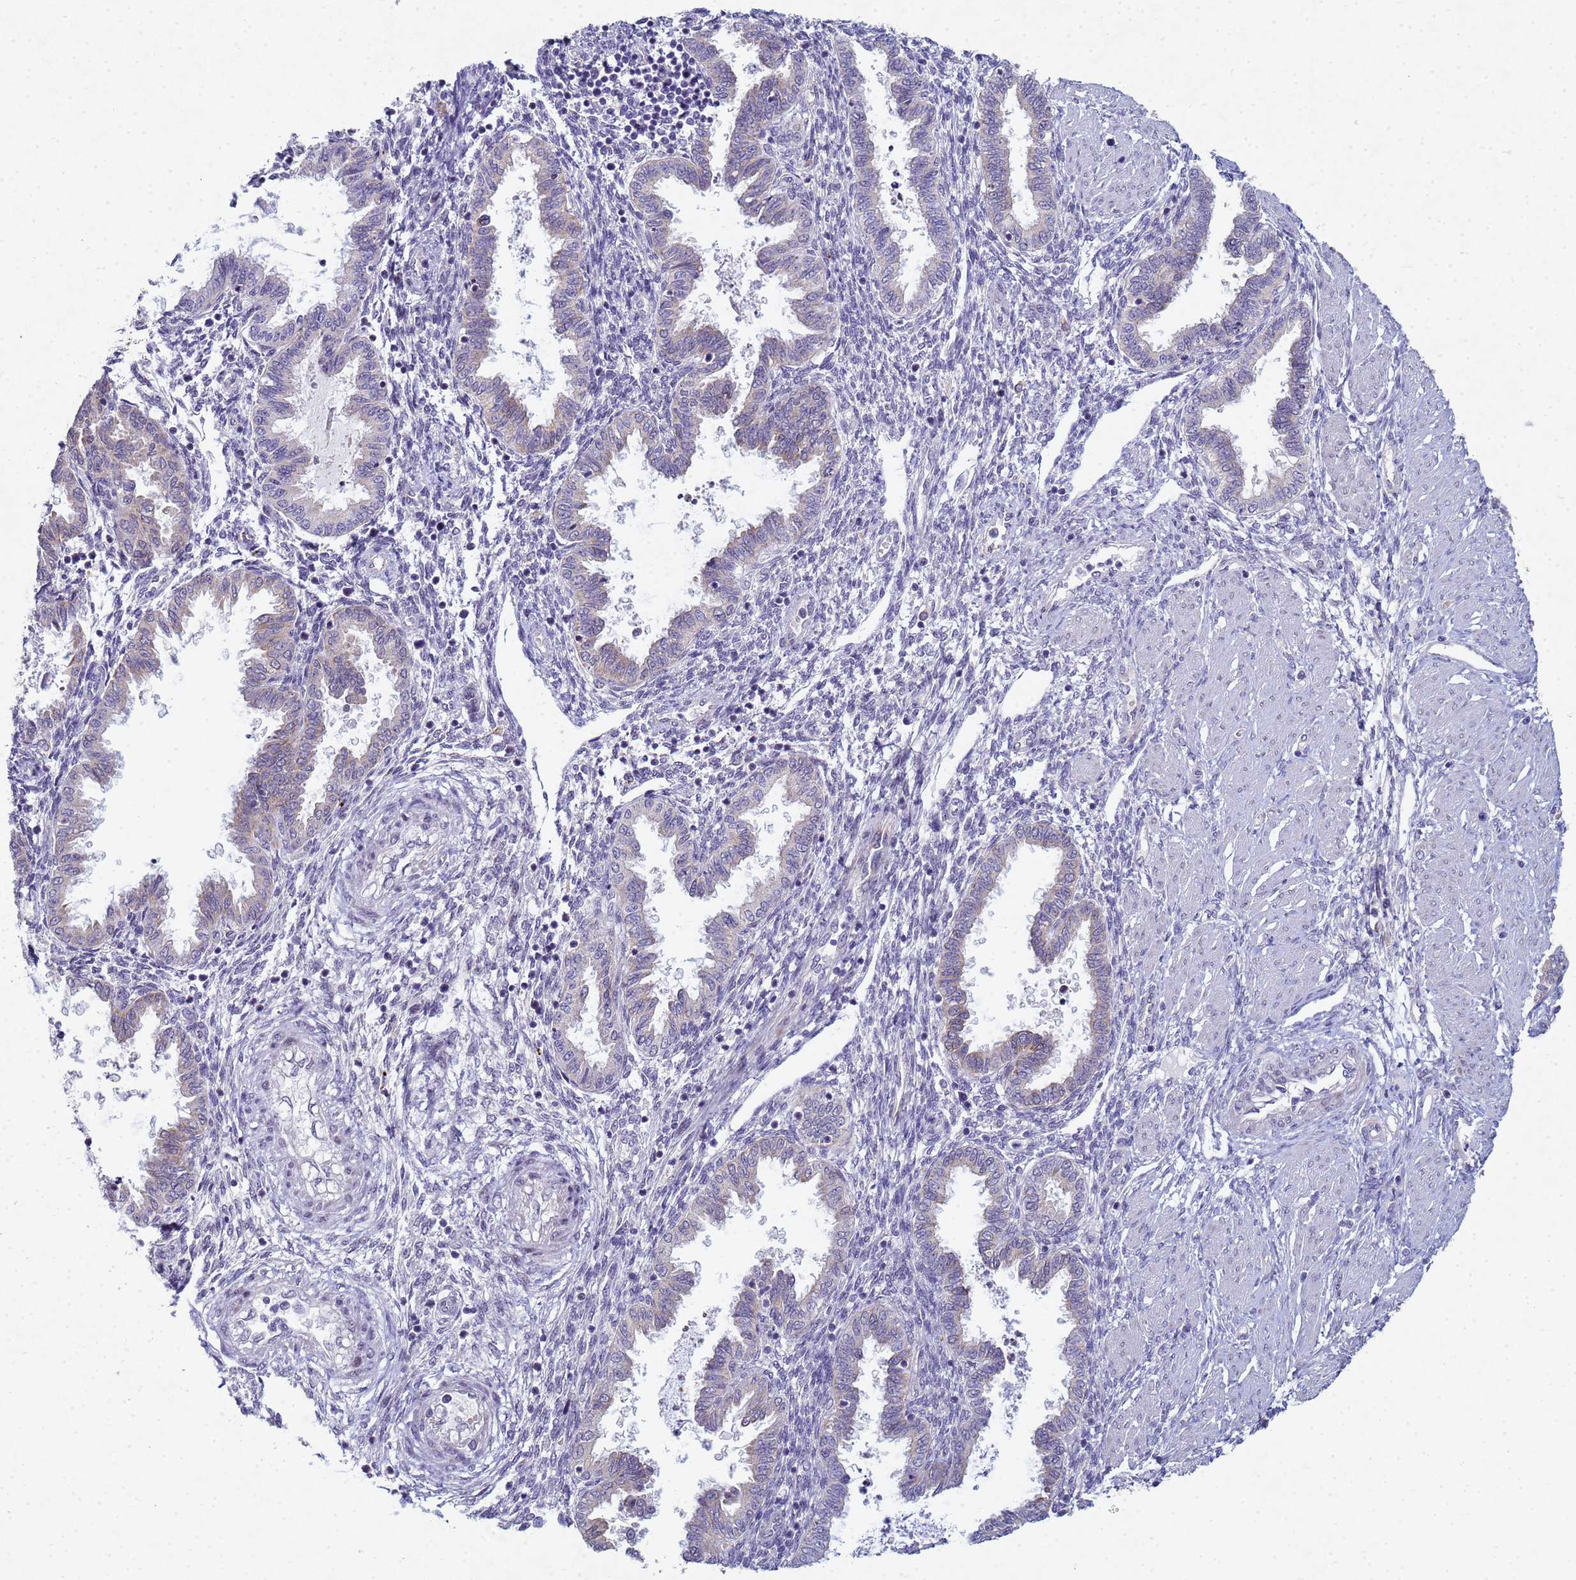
{"staining": {"intensity": "negative", "quantity": "none", "location": "none"}, "tissue": "endometrium", "cell_type": "Cells in endometrial stroma", "image_type": "normal", "snomed": [{"axis": "morphology", "description": "Normal tissue, NOS"}, {"axis": "topography", "description": "Endometrium"}], "caption": "Immunohistochemistry image of benign human endometrium stained for a protein (brown), which demonstrates no staining in cells in endometrial stroma. The staining is performed using DAB brown chromogen with nuclei counter-stained in using hematoxylin.", "gene": "TNPO2", "patient": {"sex": "female", "age": 33}}